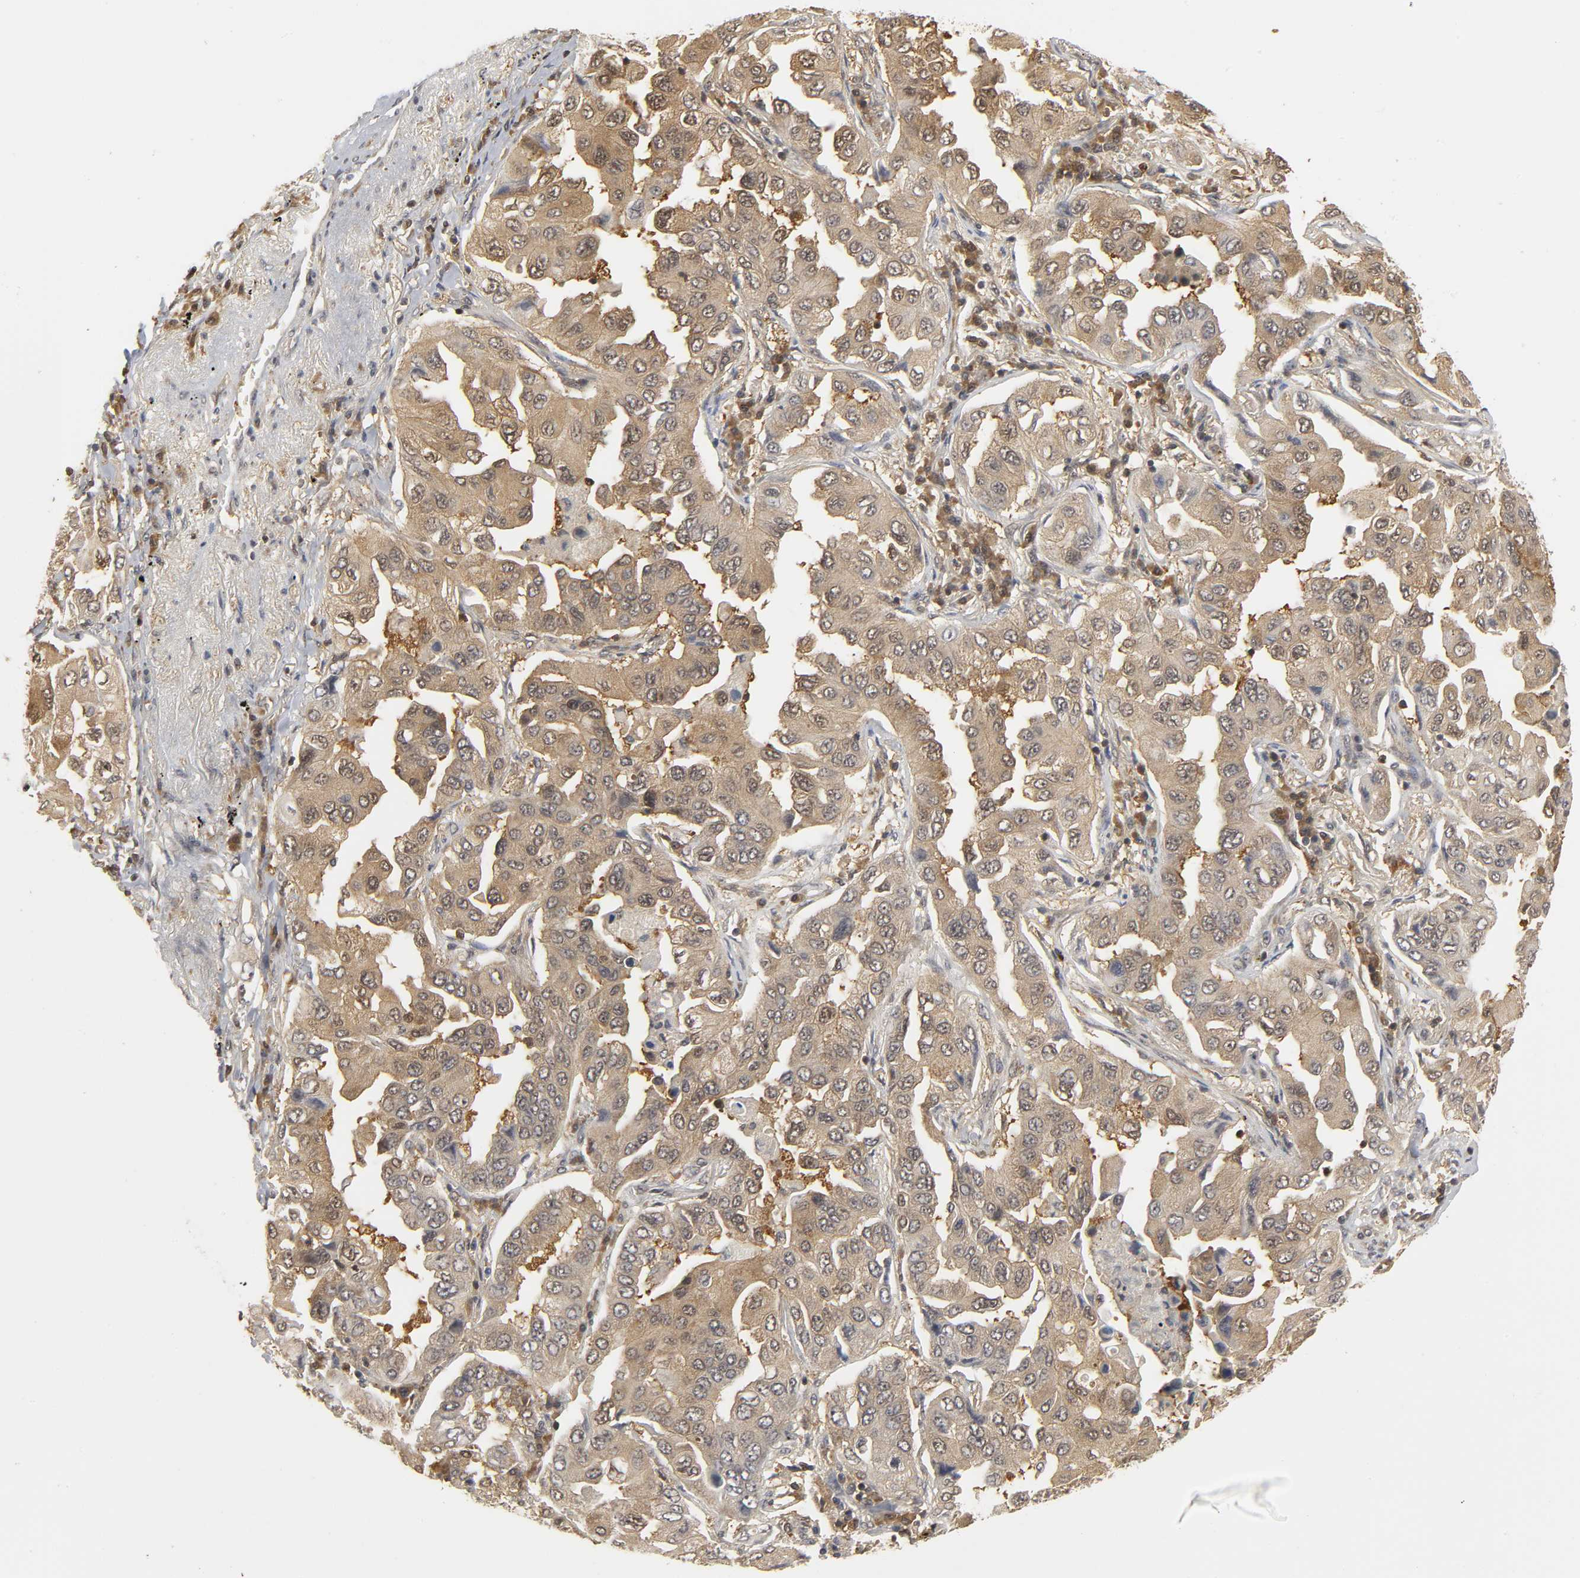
{"staining": {"intensity": "moderate", "quantity": ">75%", "location": "cytoplasmic/membranous"}, "tissue": "lung cancer", "cell_type": "Tumor cells", "image_type": "cancer", "snomed": [{"axis": "morphology", "description": "Adenocarcinoma, NOS"}, {"axis": "topography", "description": "Lung"}], "caption": "There is medium levels of moderate cytoplasmic/membranous positivity in tumor cells of lung cancer (adenocarcinoma), as demonstrated by immunohistochemical staining (brown color).", "gene": "PARK7", "patient": {"sex": "female", "age": 65}}